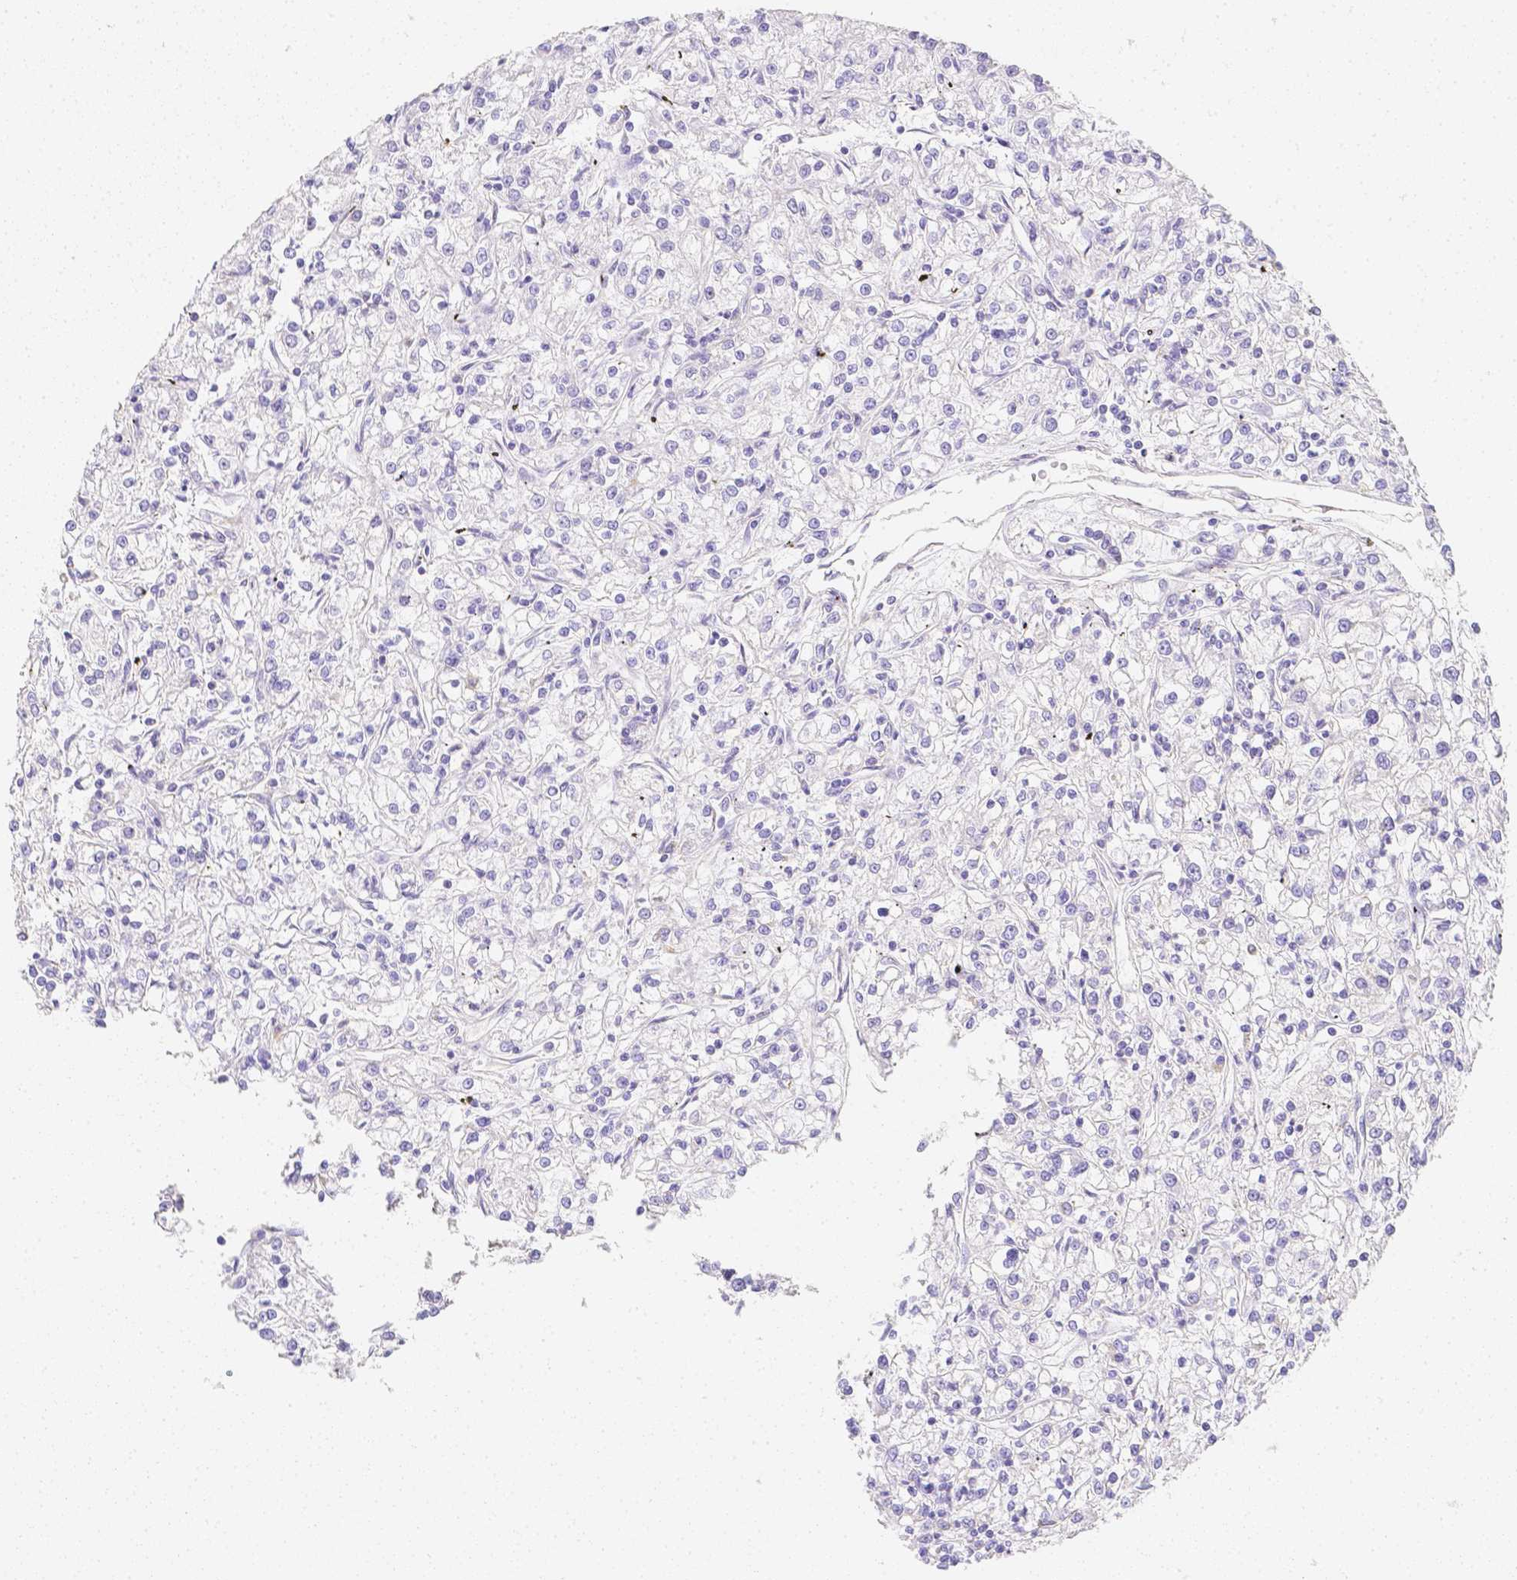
{"staining": {"intensity": "negative", "quantity": "none", "location": "none"}, "tissue": "renal cancer", "cell_type": "Tumor cells", "image_type": "cancer", "snomed": [{"axis": "morphology", "description": "Adenocarcinoma, NOS"}, {"axis": "topography", "description": "Kidney"}], "caption": "DAB immunohistochemical staining of renal cancer exhibits no significant positivity in tumor cells. (DAB IHC visualized using brightfield microscopy, high magnification).", "gene": "ASAH2", "patient": {"sex": "female", "age": 59}}